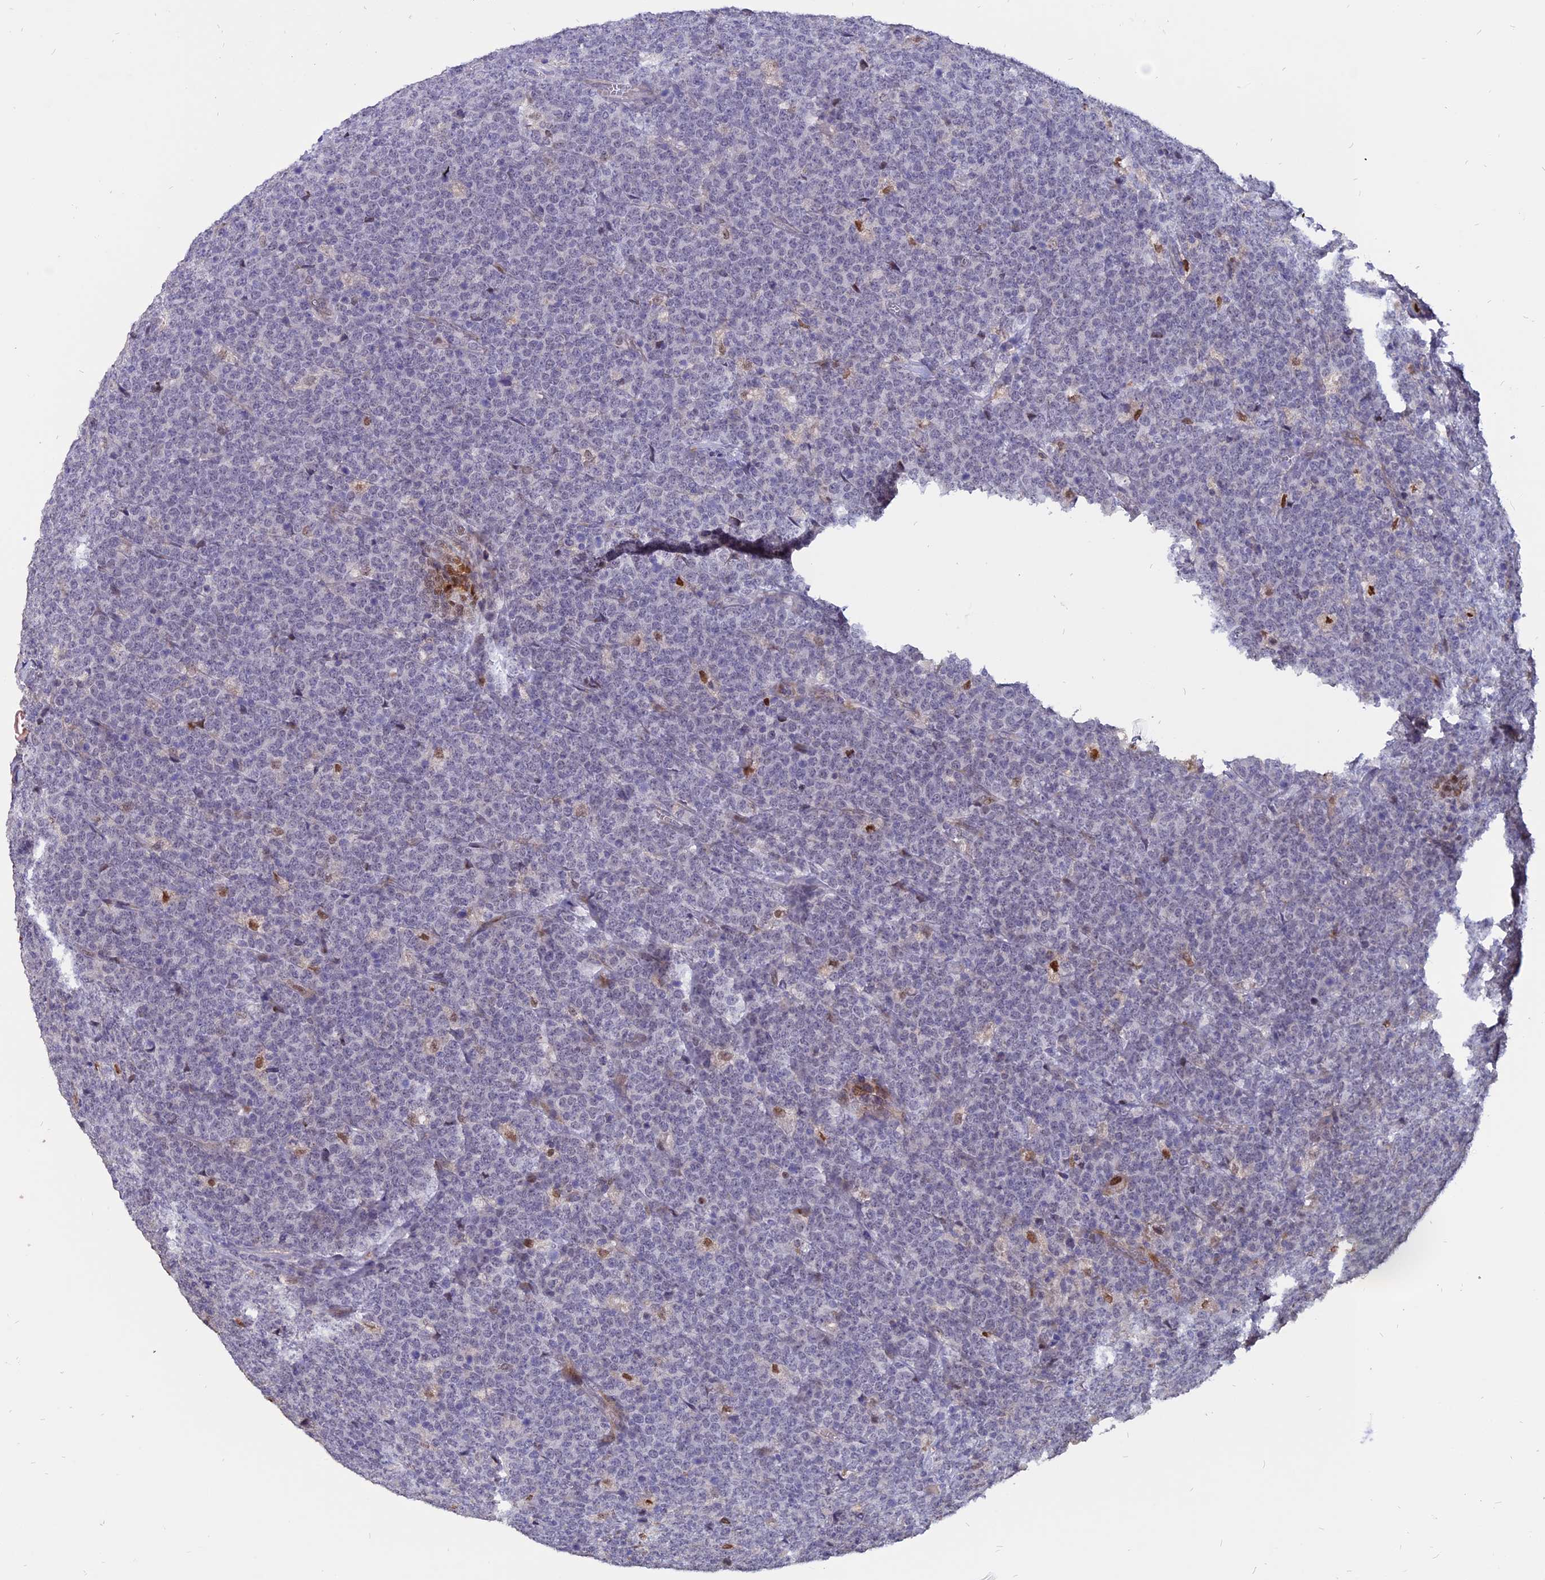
{"staining": {"intensity": "negative", "quantity": "none", "location": "none"}, "tissue": "lymphoma", "cell_type": "Tumor cells", "image_type": "cancer", "snomed": [{"axis": "morphology", "description": "Malignant lymphoma, non-Hodgkin's type, High grade"}, {"axis": "topography", "description": "Small intestine"}], "caption": "There is no significant expression in tumor cells of malignant lymphoma, non-Hodgkin's type (high-grade).", "gene": "TMEM263", "patient": {"sex": "male", "age": 8}}